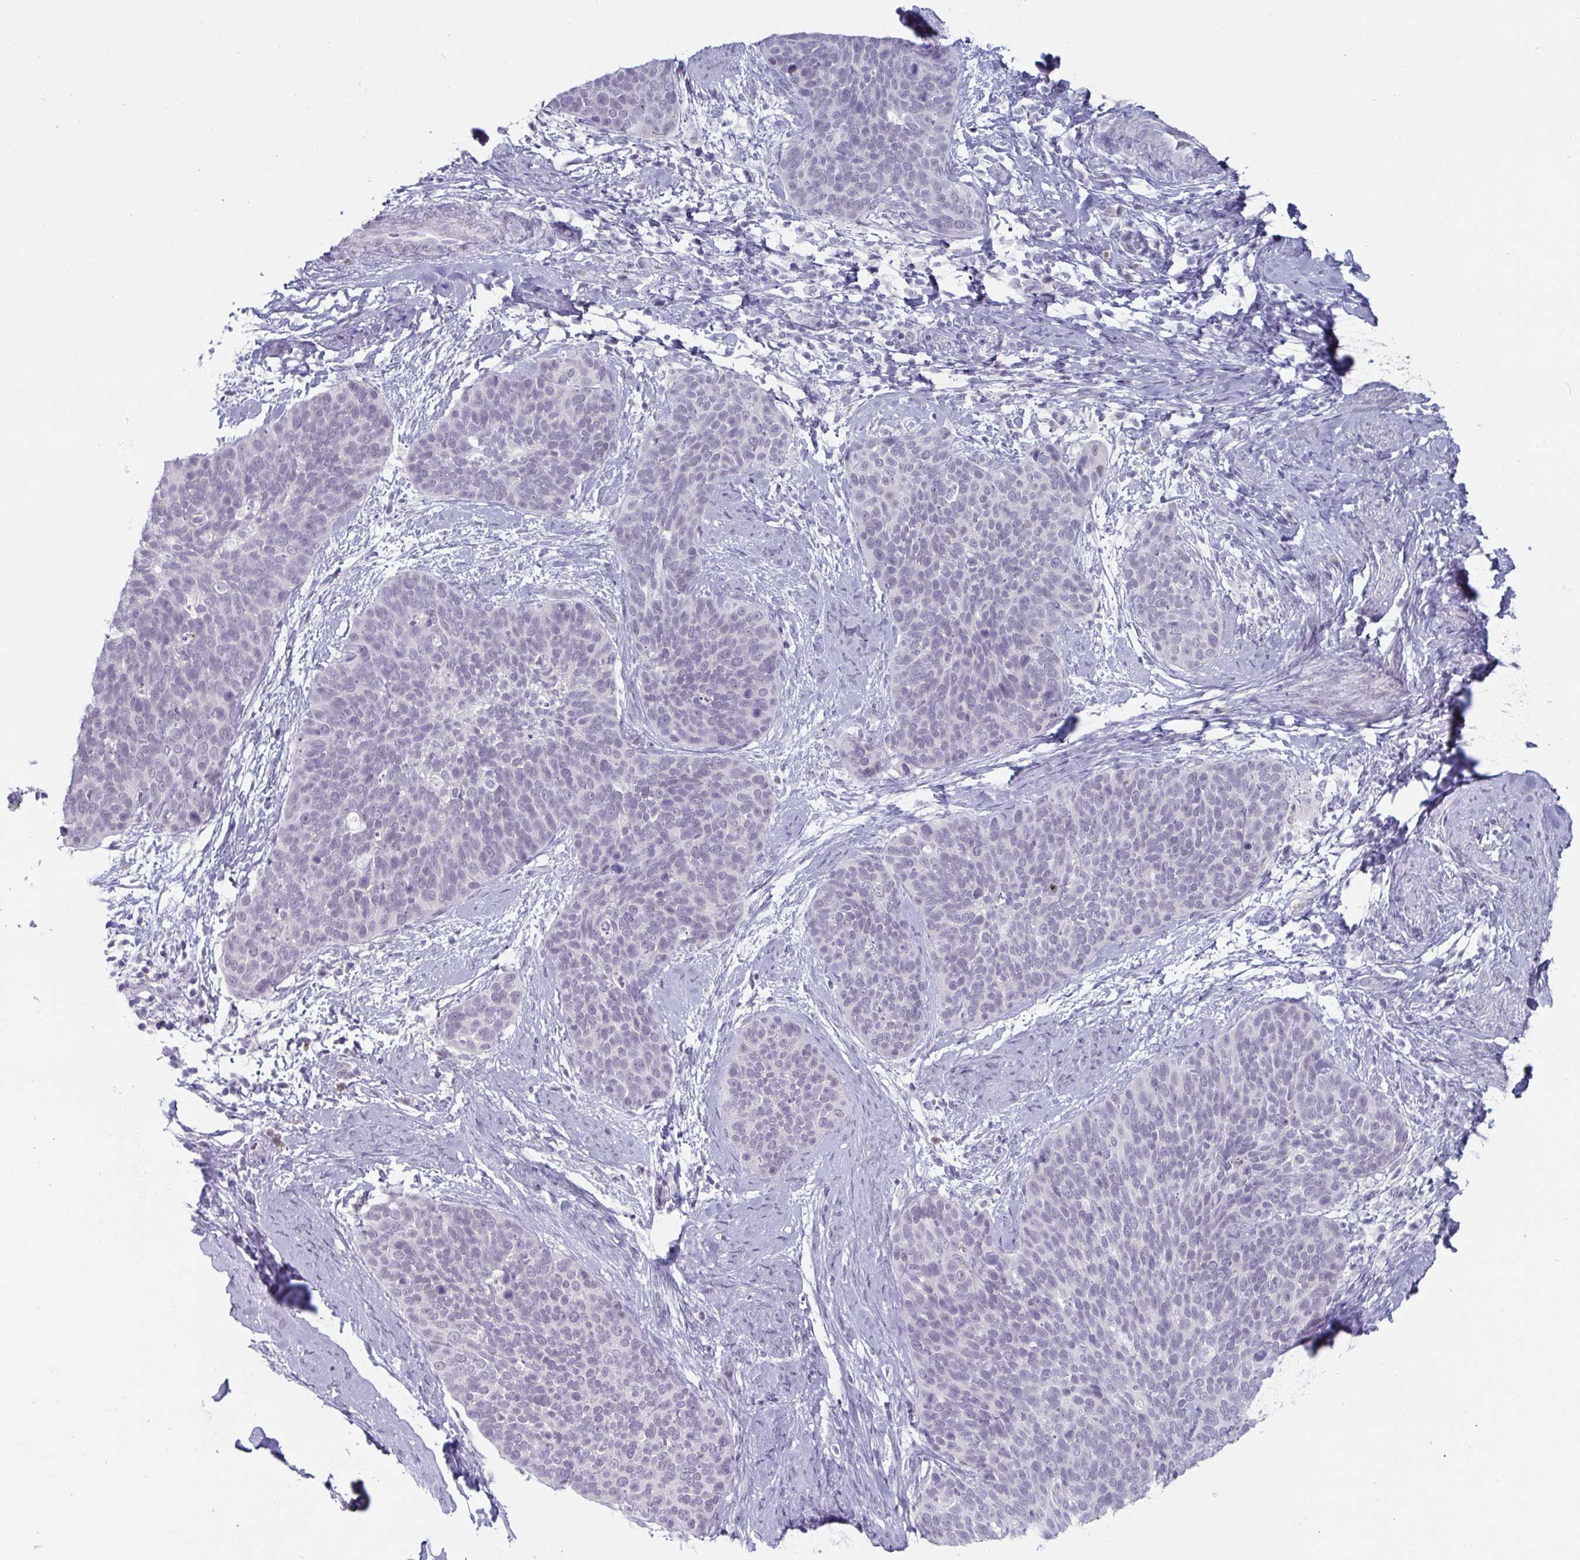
{"staining": {"intensity": "negative", "quantity": "none", "location": "none"}, "tissue": "cervical cancer", "cell_type": "Tumor cells", "image_type": "cancer", "snomed": [{"axis": "morphology", "description": "Squamous cell carcinoma, NOS"}, {"axis": "topography", "description": "Cervix"}], "caption": "Image shows no significant protein staining in tumor cells of cervical cancer (squamous cell carcinoma).", "gene": "VSIG10L", "patient": {"sex": "female", "age": 69}}